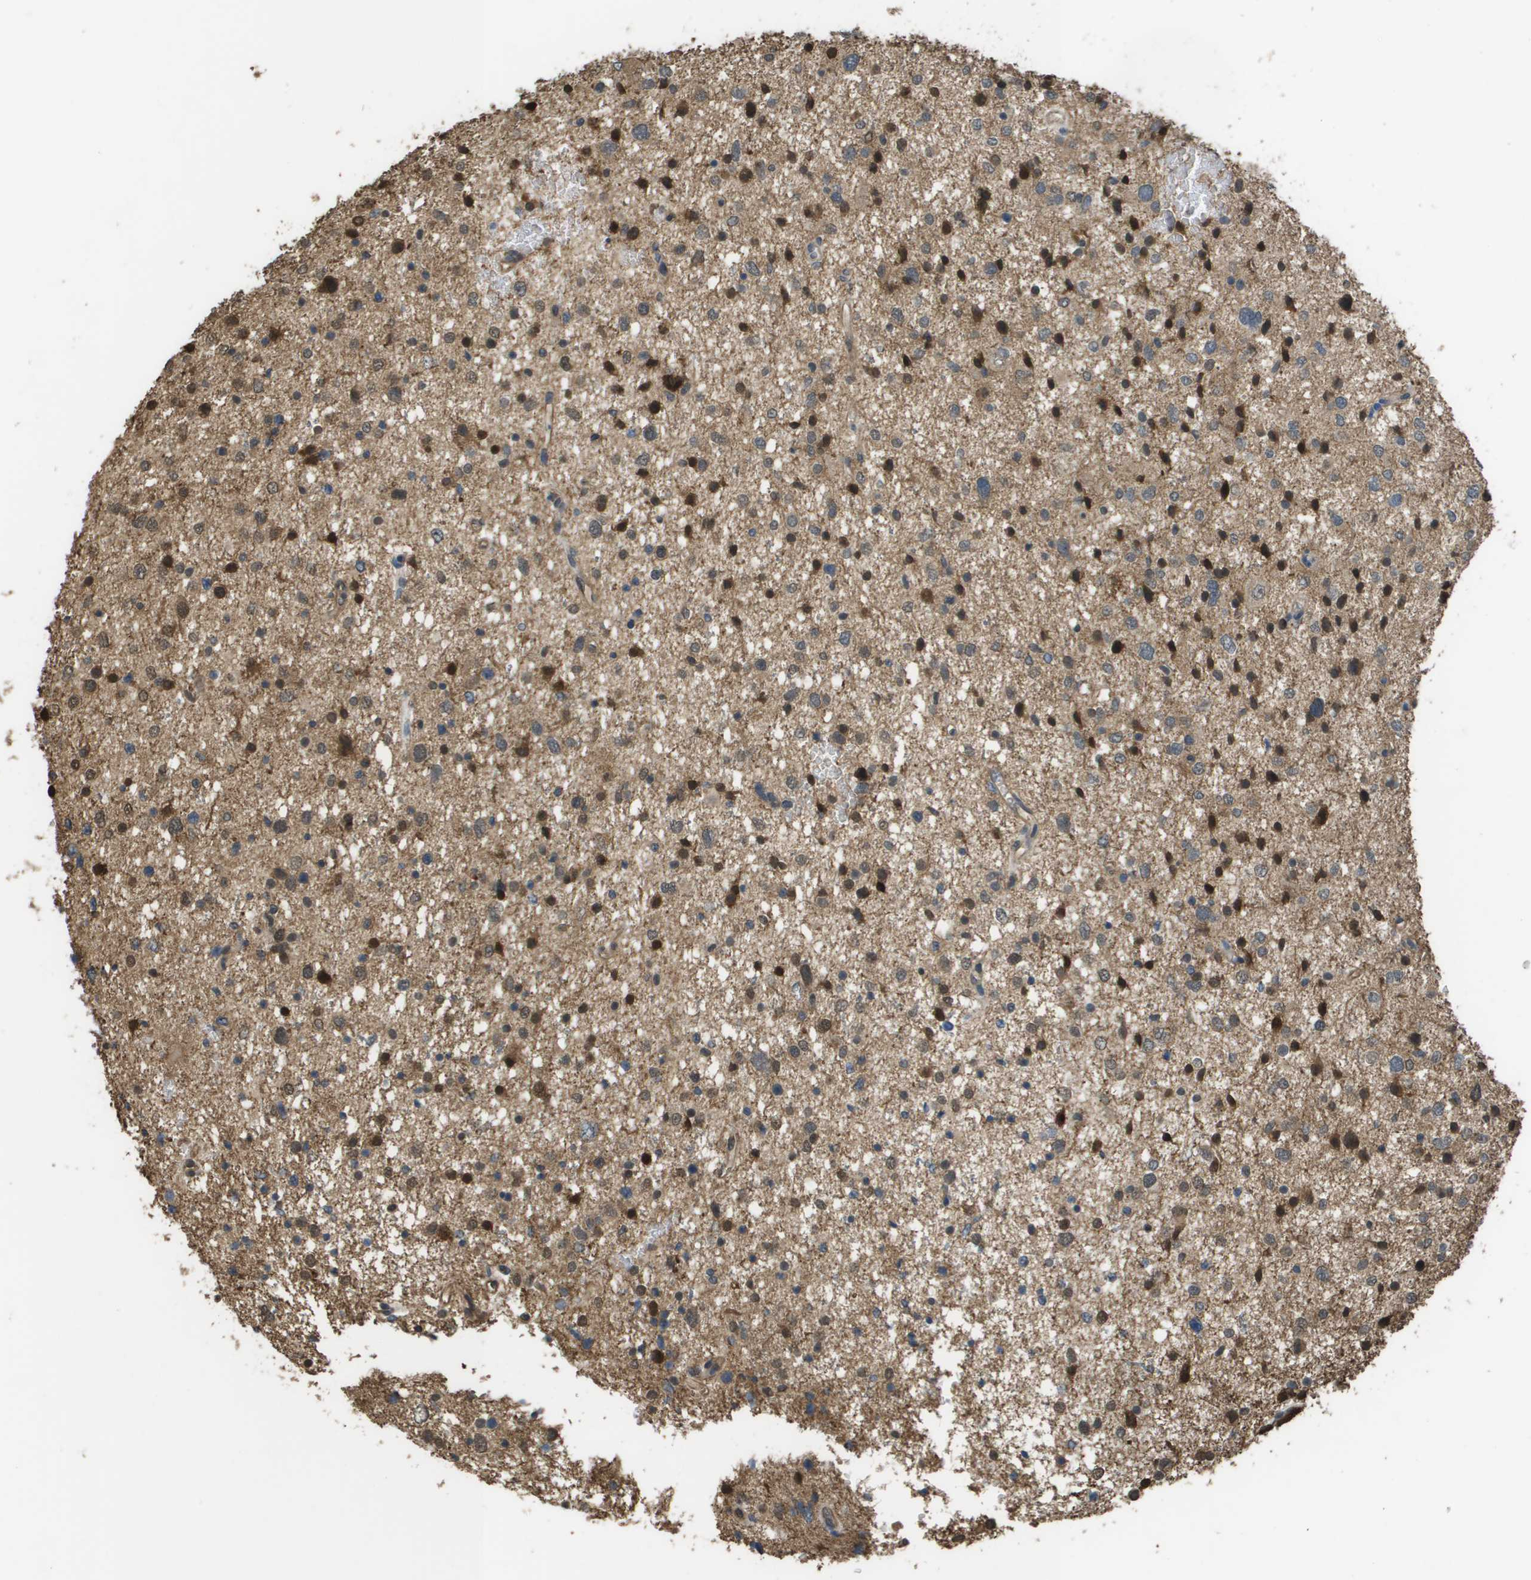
{"staining": {"intensity": "strong", "quantity": "<25%", "location": "cytoplasmic/membranous,nuclear"}, "tissue": "glioma", "cell_type": "Tumor cells", "image_type": "cancer", "snomed": [{"axis": "morphology", "description": "Glioma, malignant, Low grade"}, {"axis": "topography", "description": "Brain"}], "caption": "IHC of human malignant glioma (low-grade) shows medium levels of strong cytoplasmic/membranous and nuclear expression in about <25% of tumor cells.", "gene": "NDRG2", "patient": {"sex": "female", "age": 37}}